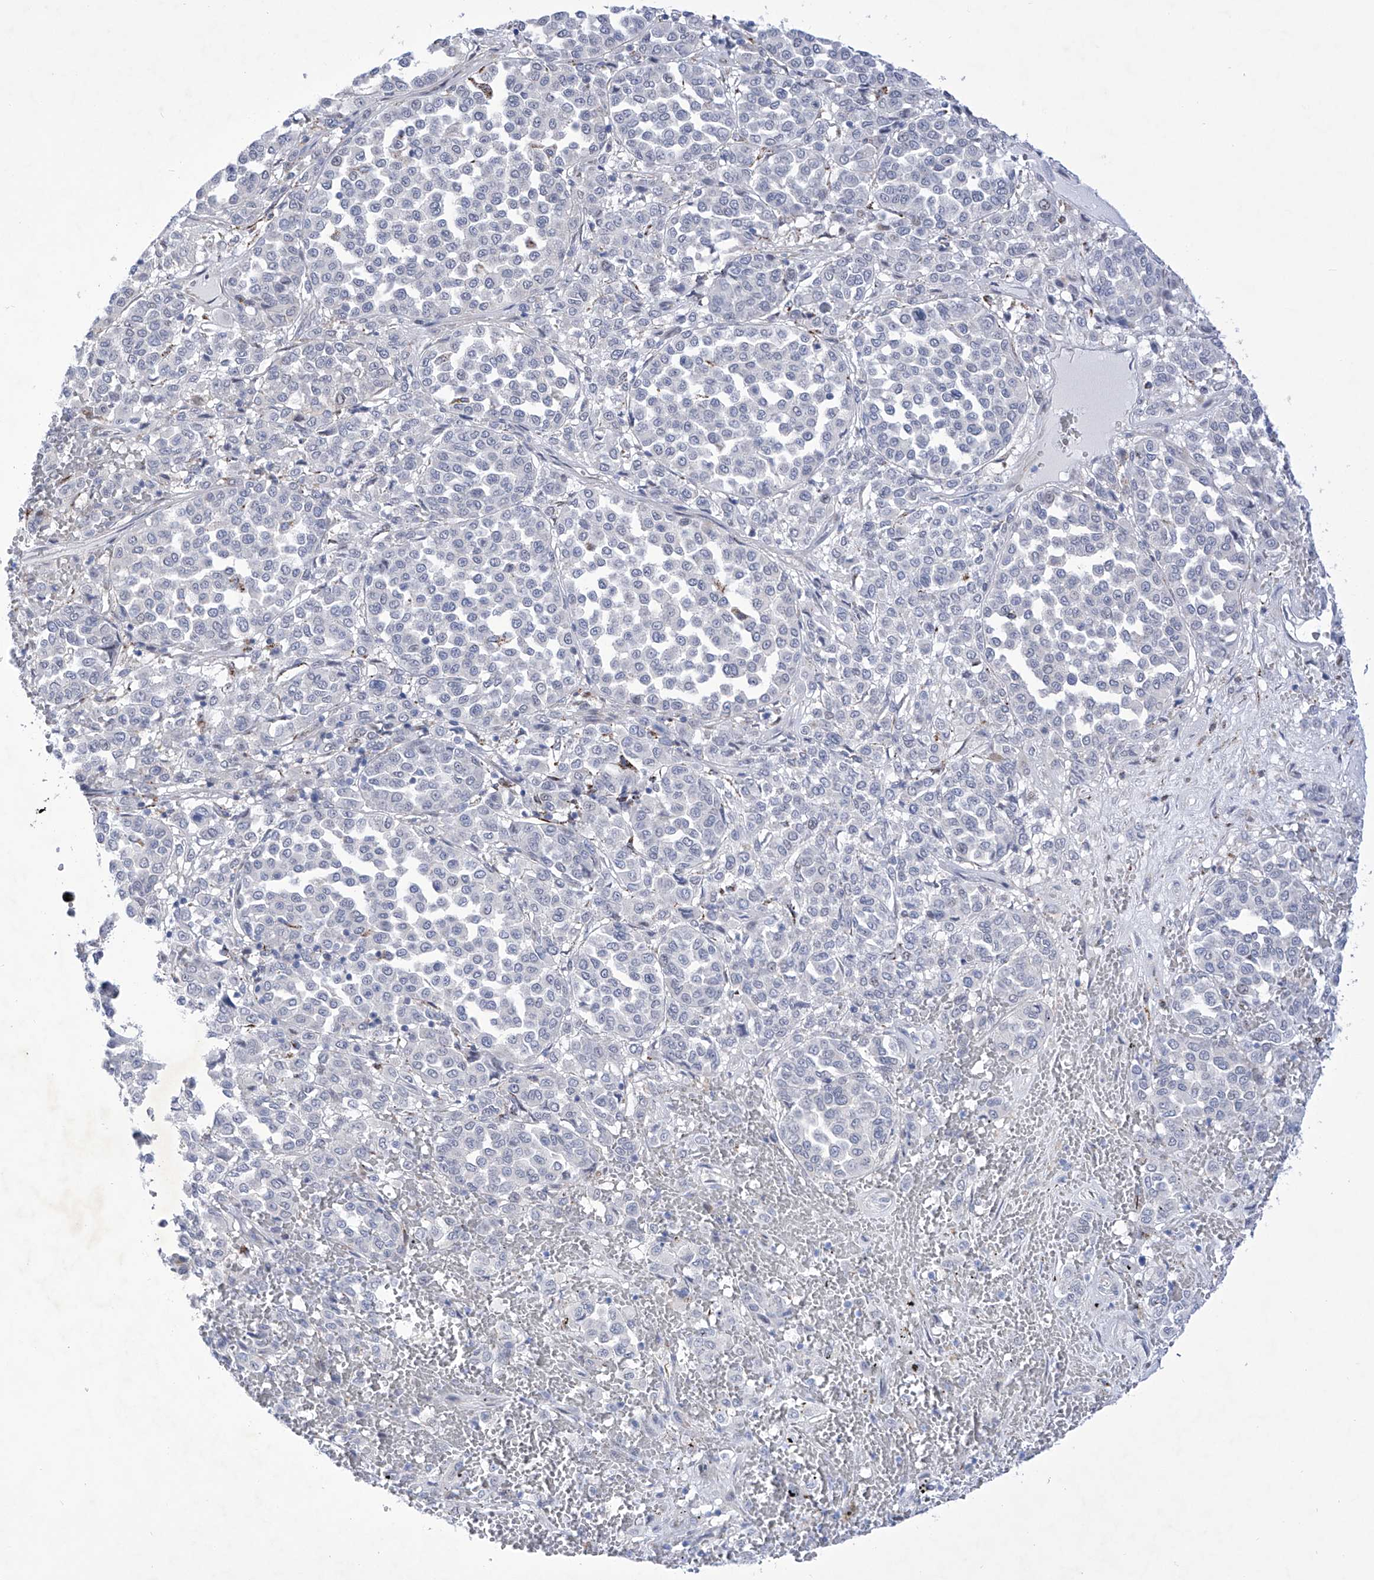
{"staining": {"intensity": "negative", "quantity": "none", "location": "none"}, "tissue": "melanoma", "cell_type": "Tumor cells", "image_type": "cancer", "snomed": [{"axis": "morphology", "description": "Malignant melanoma, Metastatic site"}, {"axis": "topography", "description": "Pancreas"}], "caption": "Photomicrograph shows no significant protein positivity in tumor cells of melanoma.", "gene": "C1orf87", "patient": {"sex": "female", "age": 30}}